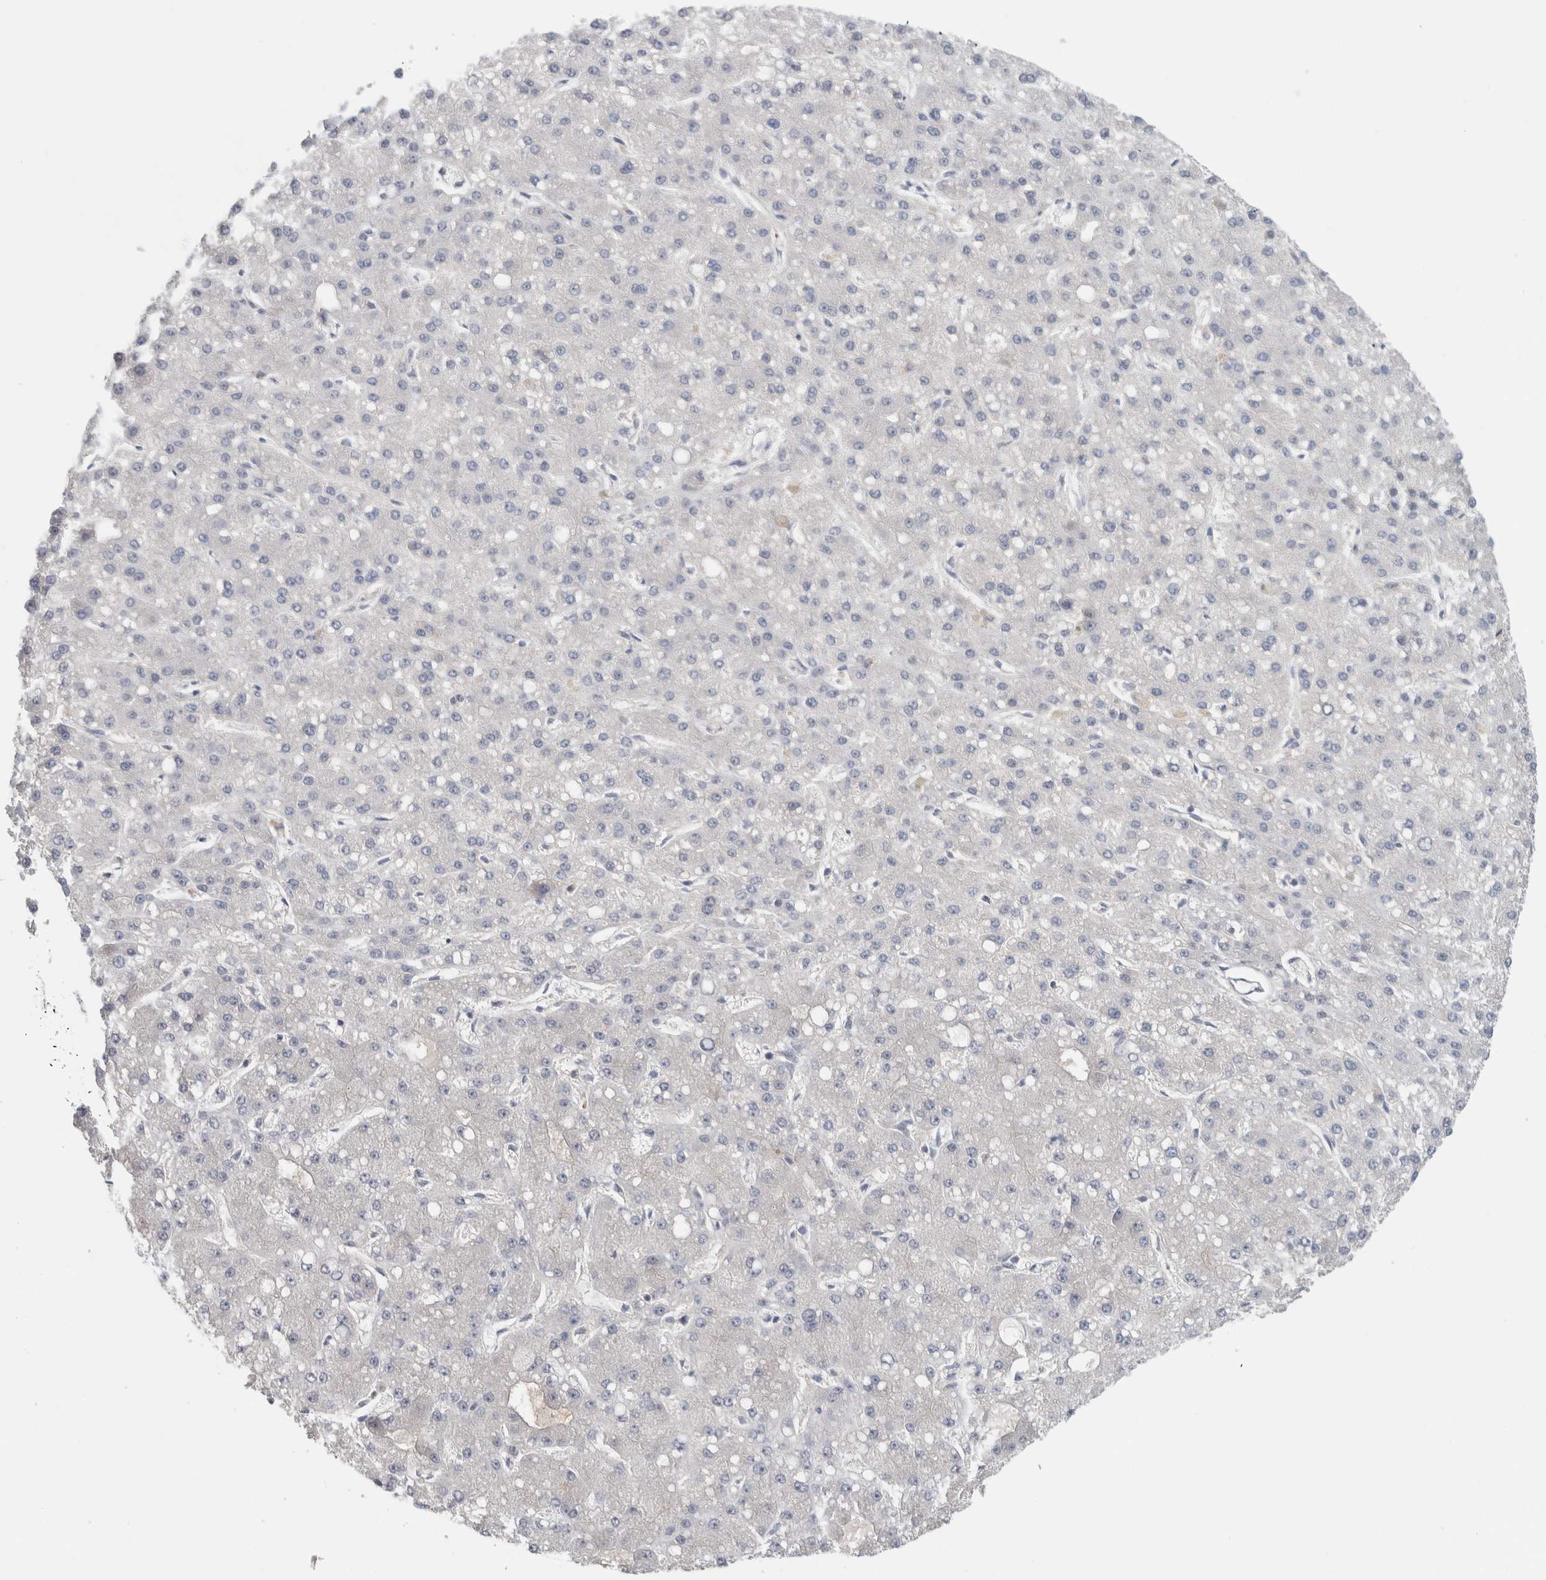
{"staining": {"intensity": "negative", "quantity": "none", "location": "none"}, "tissue": "liver cancer", "cell_type": "Tumor cells", "image_type": "cancer", "snomed": [{"axis": "morphology", "description": "Carcinoma, Hepatocellular, NOS"}, {"axis": "topography", "description": "Liver"}], "caption": "Immunohistochemistry (IHC) of human liver cancer (hepatocellular carcinoma) exhibits no positivity in tumor cells.", "gene": "CD55", "patient": {"sex": "male", "age": 67}}